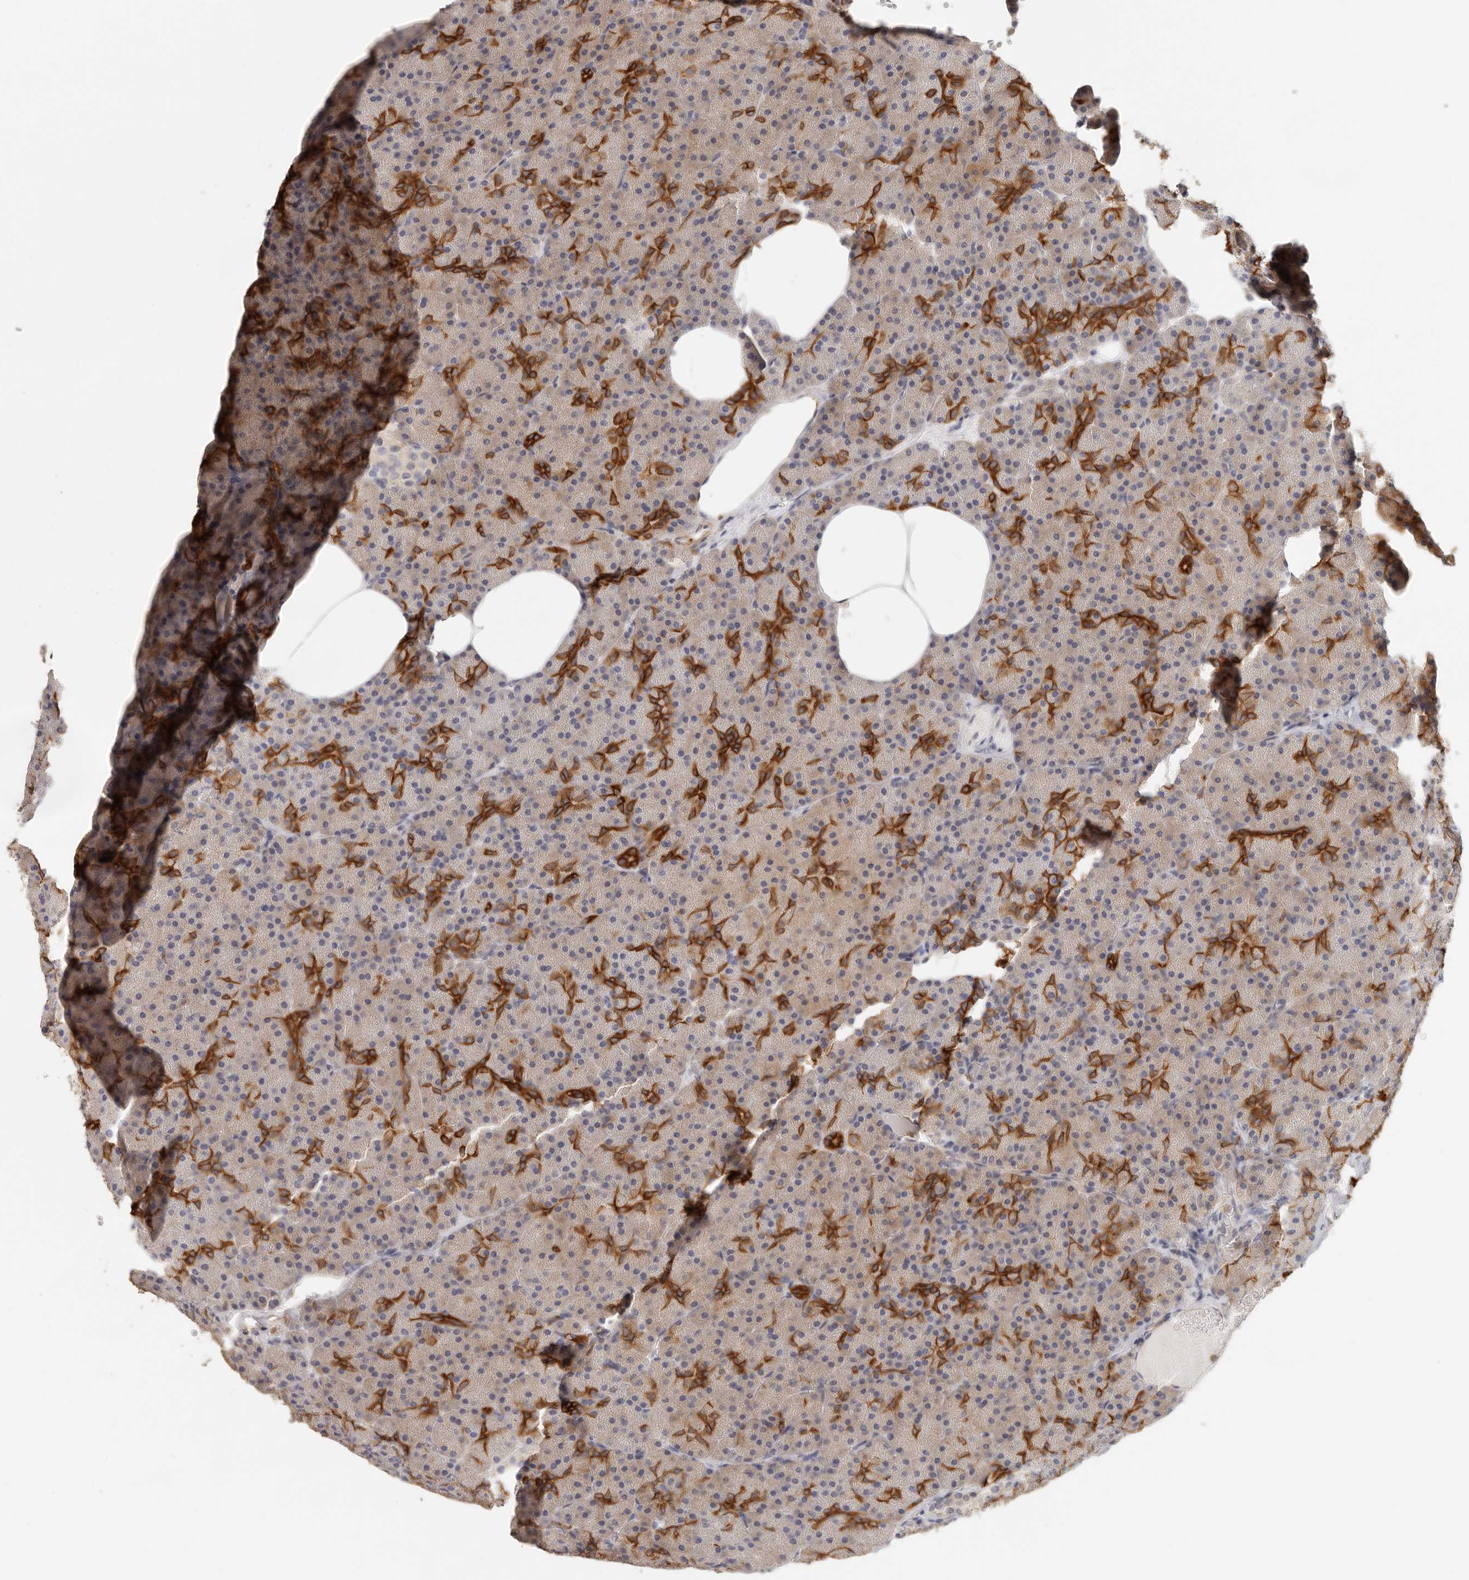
{"staining": {"intensity": "strong", "quantity": "25%-75%", "location": "cytoplasmic/membranous"}, "tissue": "pancreas", "cell_type": "Exocrine glandular cells", "image_type": "normal", "snomed": [{"axis": "morphology", "description": "Normal tissue, NOS"}, {"axis": "morphology", "description": "Carcinoid, malignant, NOS"}, {"axis": "topography", "description": "Pancreas"}], "caption": "IHC (DAB (3,3'-diaminobenzidine)) staining of unremarkable human pancreas demonstrates strong cytoplasmic/membranous protein expression in about 25%-75% of exocrine glandular cells. (brown staining indicates protein expression, while blue staining denotes nuclei).", "gene": "ANXA9", "patient": {"sex": "female", "age": 35}}